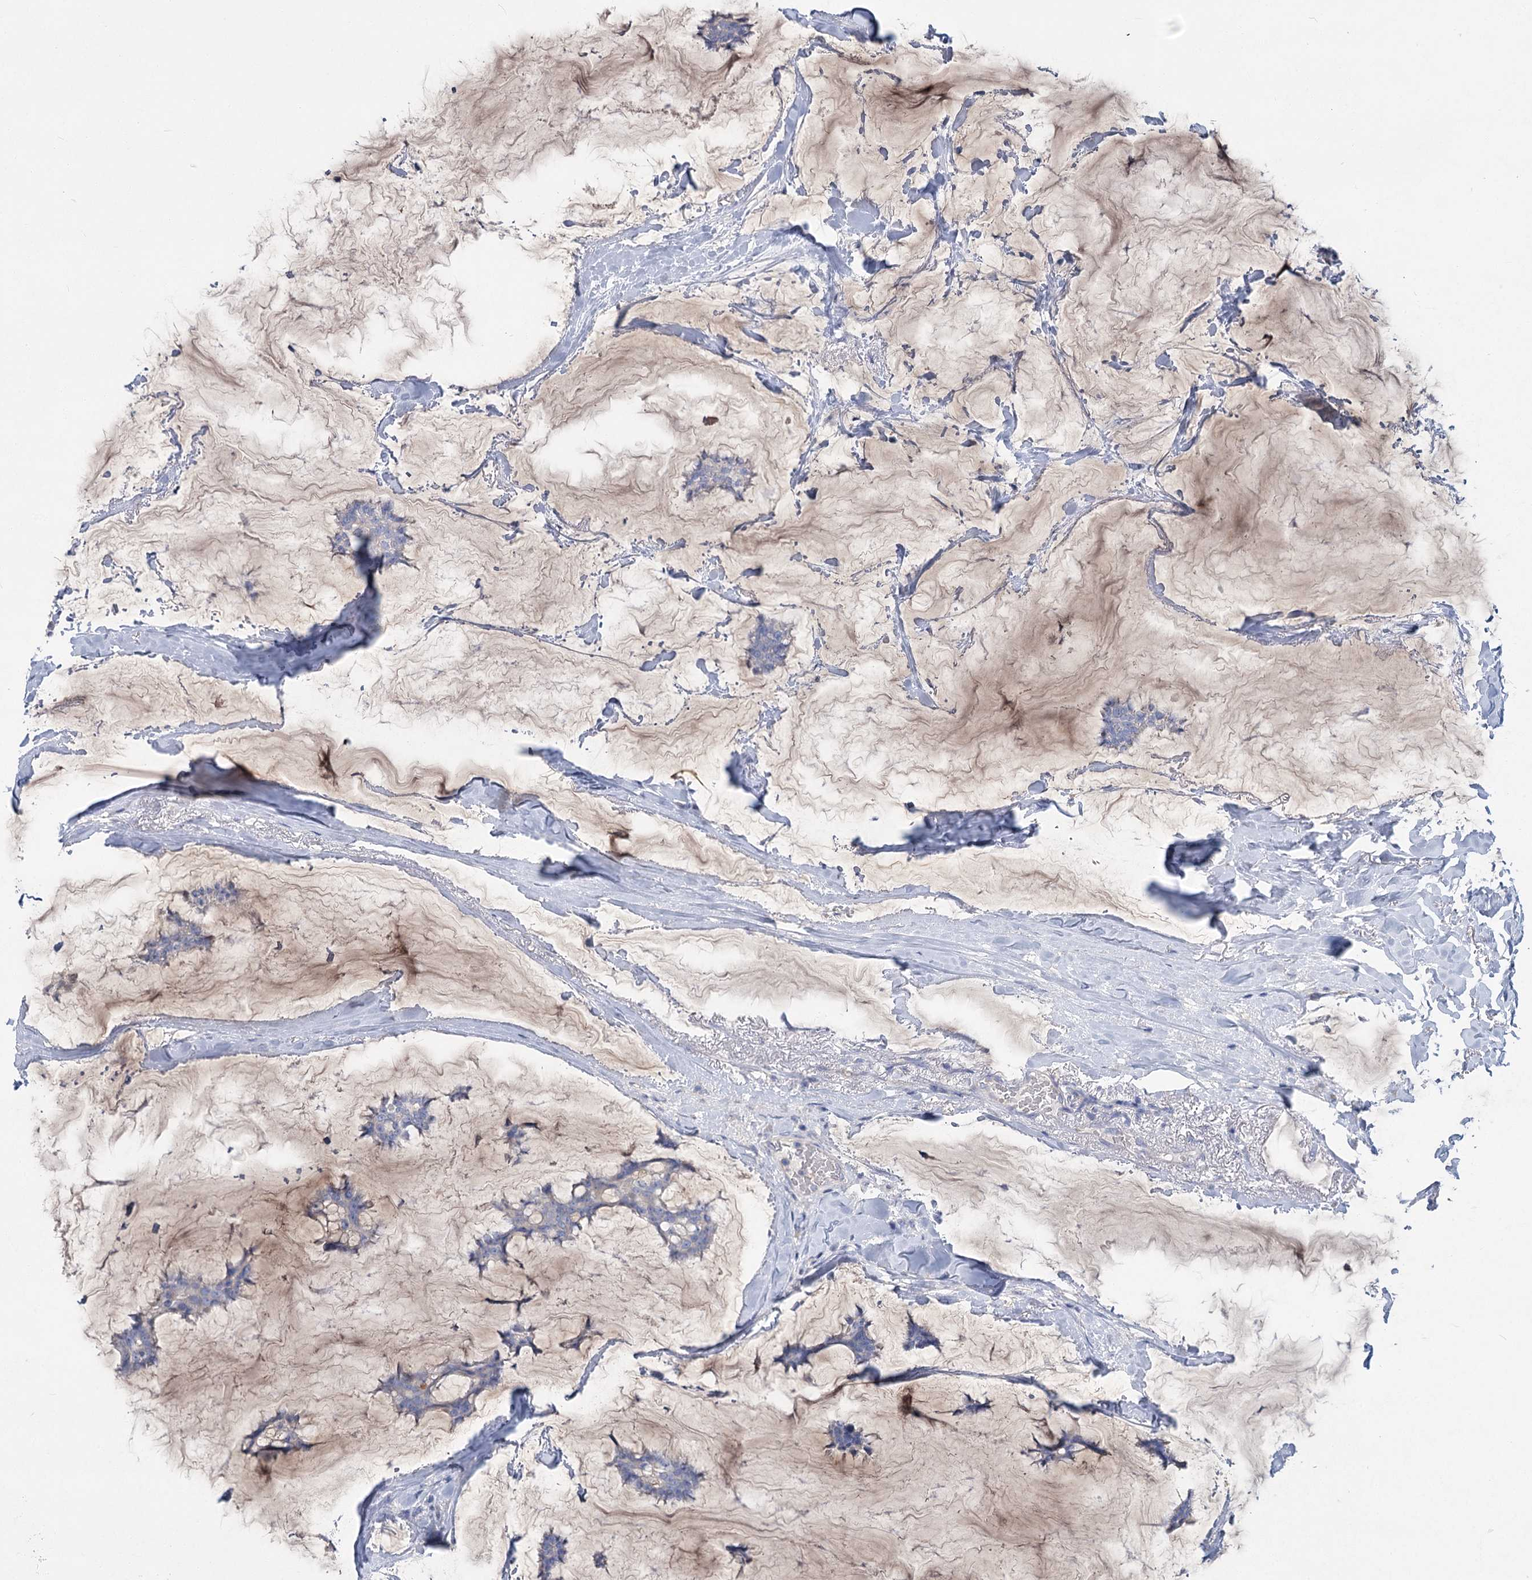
{"staining": {"intensity": "negative", "quantity": "none", "location": "none"}, "tissue": "breast cancer", "cell_type": "Tumor cells", "image_type": "cancer", "snomed": [{"axis": "morphology", "description": "Duct carcinoma"}, {"axis": "topography", "description": "Breast"}], "caption": "DAB (3,3'-diaminobenzidine) immunohistochemical staining of human breast cancer (infiltrating ductal carcinoma) reveals no significant staining in tumor cells.", "gene": "SLC9A3", "patient": {"sex": "female", "age": 93}}